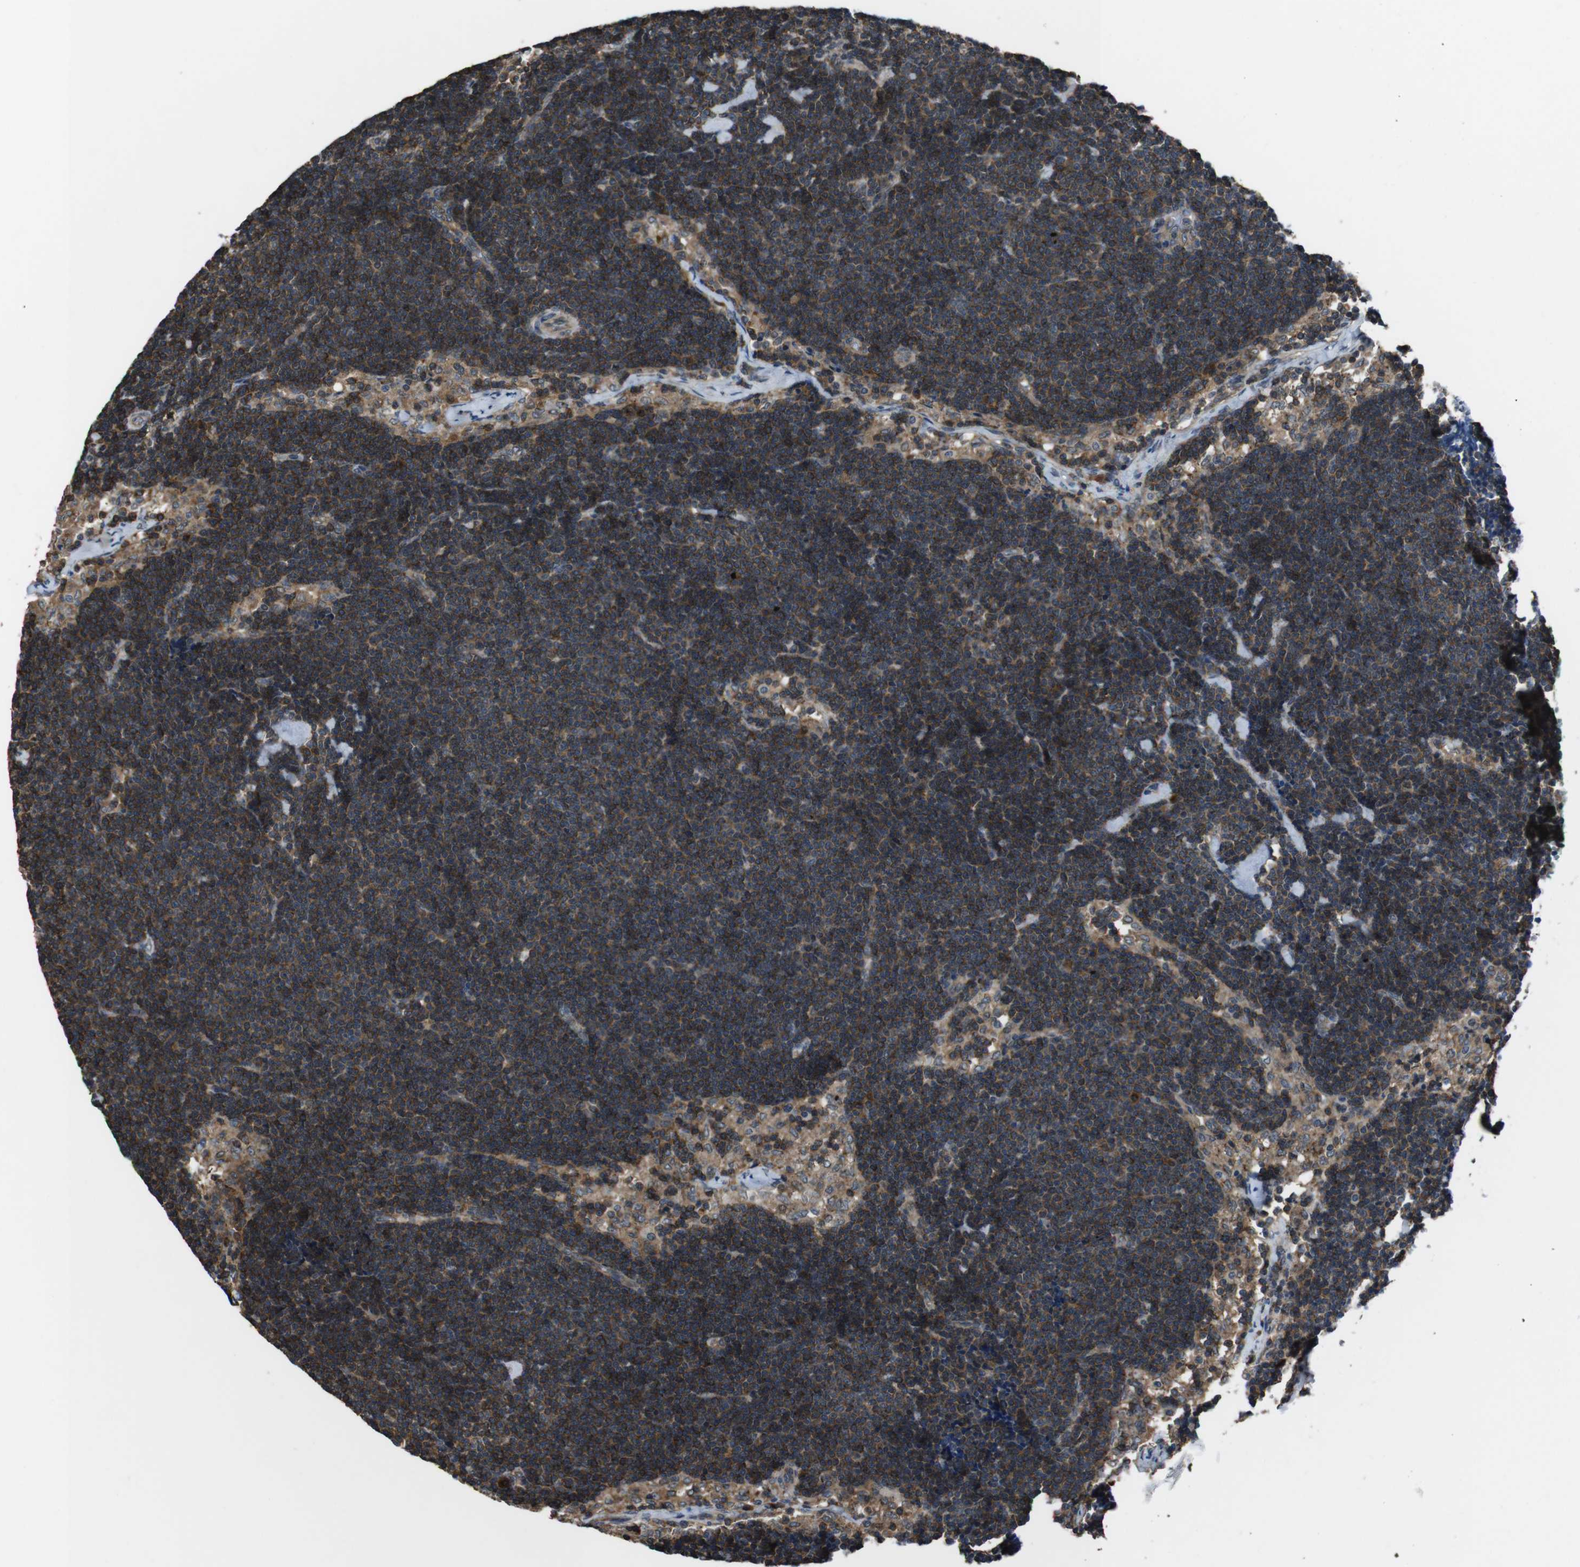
{"staining": {"intensity": "moderate", "quantity": ">75%", "location": "cytoplasmic/membranous"}, "tissue": "lymph node", "cell_type": "Germinal center cells", "image_type": "normal", "snomed": [{"axis": "morphology", "description": "Normal tissue, NOS"}, {"axis": "topography", "description": "Lymph node"}], "caption": "This is an image of immunohistochemistry staining of normal lymph node, which shows moderate expression in the cytoplasmic/membranous of germinal center cells.", "gene": "SLC22A23", "patient": {"sex": "male", "age": 63}}